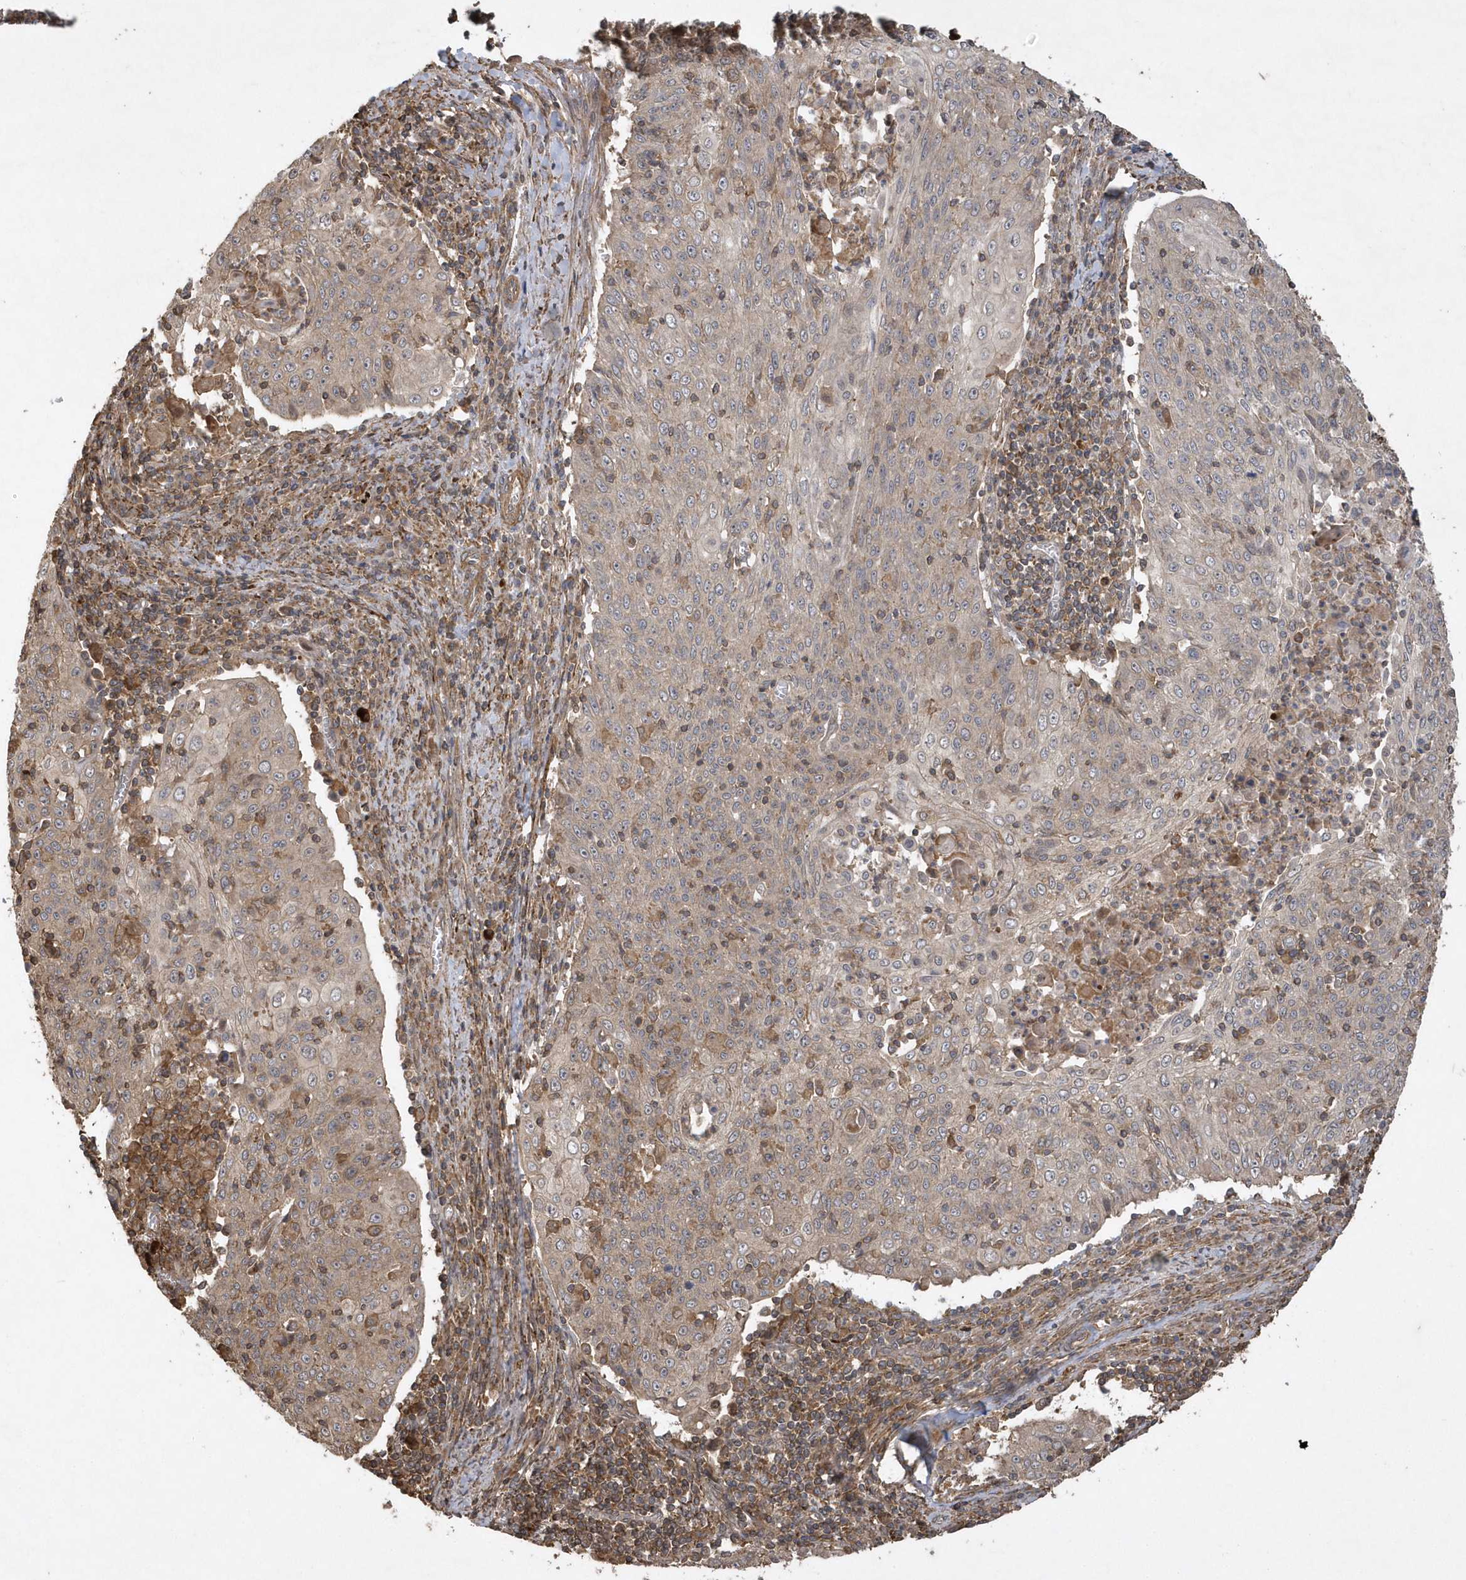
{"staining": {"intensity": "negative", "quantity": "none", "location": "none"}, "tissue": "cervical cancer", "cell_type": "Tumor cells", "image_type": "cancer", "snomed": [{"axis": "morphology", "description": "Squamous cell carcinoma, NOS"}, {"axis": "topography", "description": "Cervix"}], "caption": "Tumor cells show no significant protein expression in squamous cell carcinoma (cervical). The staining was performed using DAB (3,3'-diaminobenzidine) to visualize the protein expression in brown, while the nuclei were stained in blue with hematoxylin (Magnification: 20x).", "gene": "SENP8", "patient": {"sex": "female", "age": 48}}